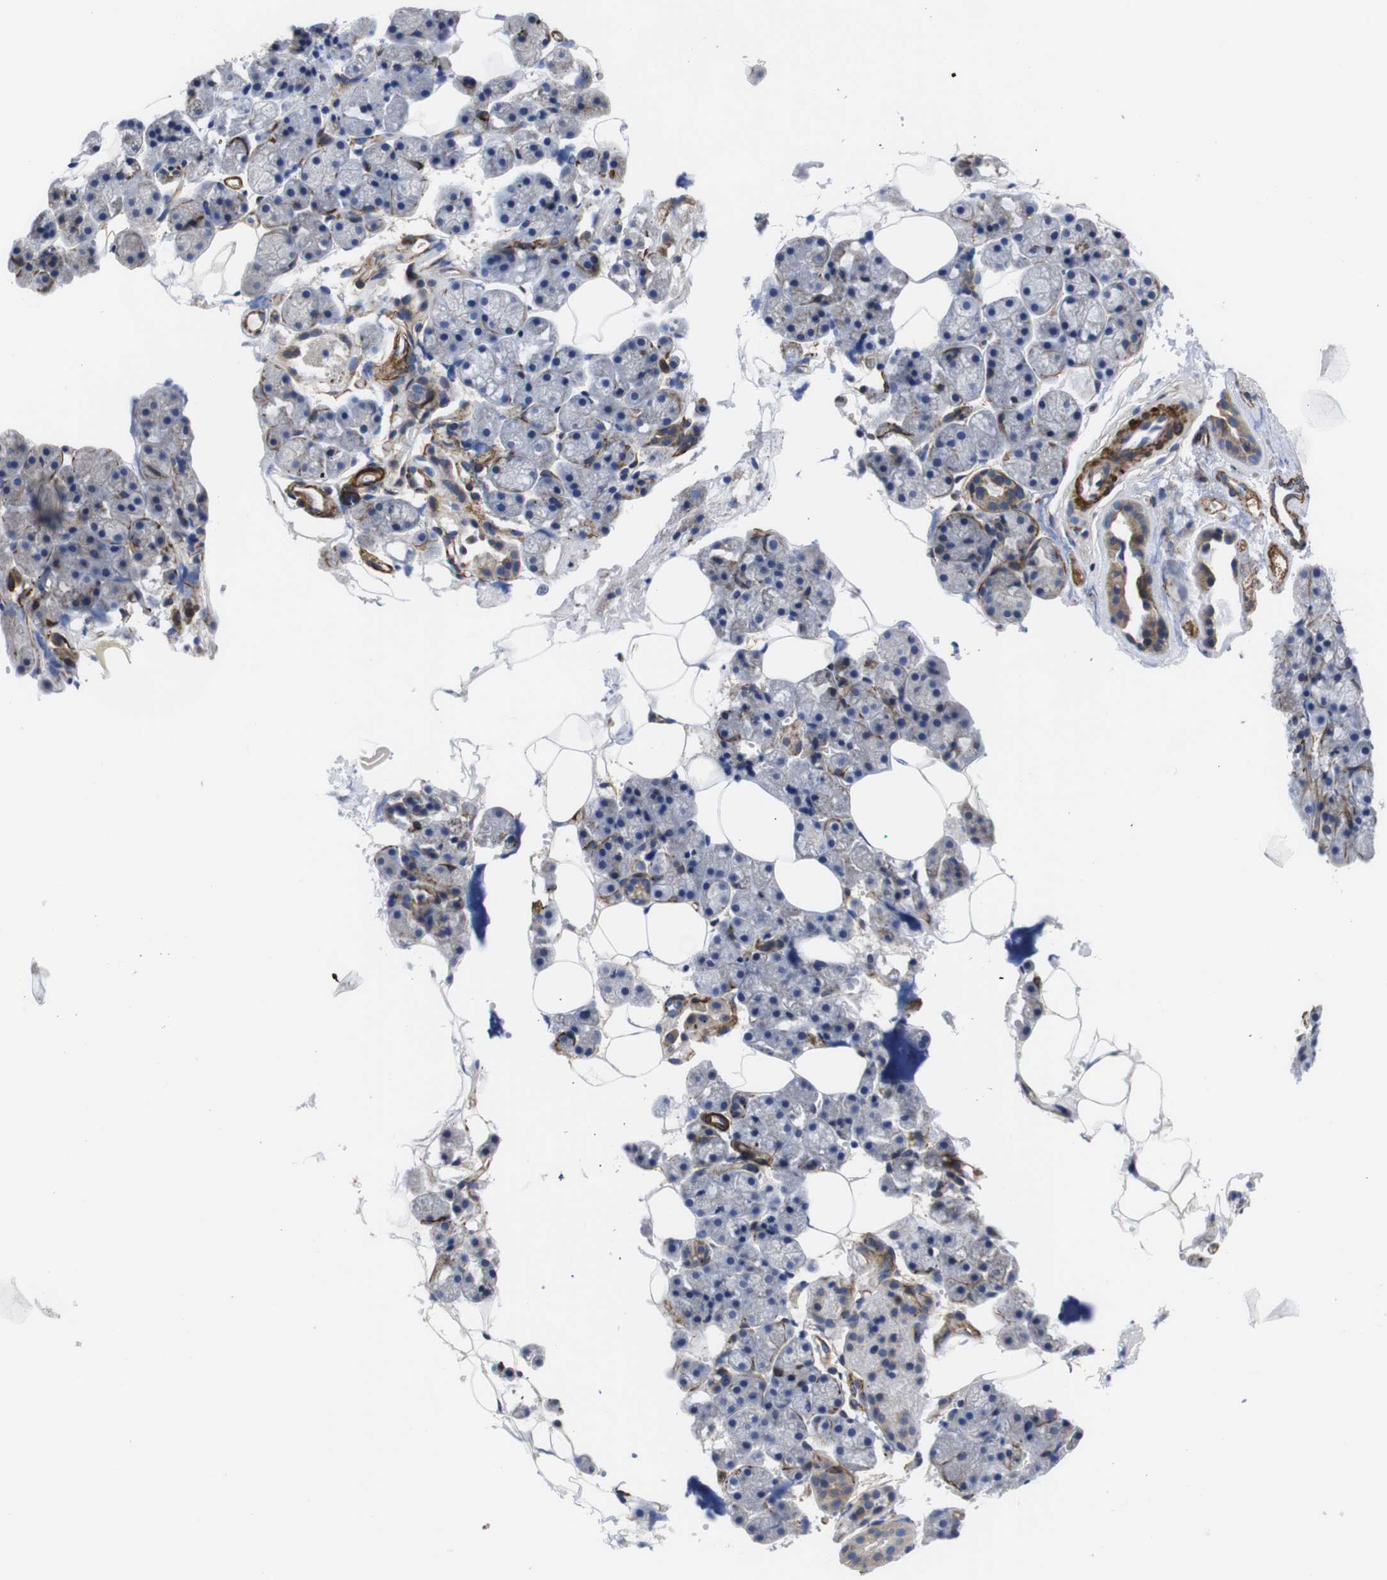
{"staining": {"intensity": "weak", "quantity": "<25%", "location": "cytoplasmic/membranous"}, "tissue": "salivary gland", "cell_type": "Glandular cells", "image_type": "normal", "snomed": [{"axis": "morphology", "description": "Normal tissue, NOS"}, {"axis": "topography", "description": "Salivary gland"}], "caption": "Immunohistochemistry image of normal human salivary gland stained for a protein (brown), which exhibits no staining in glandular cells.", "gene": "WNT10A", "patient": {"sex": "male", "age": 62}}